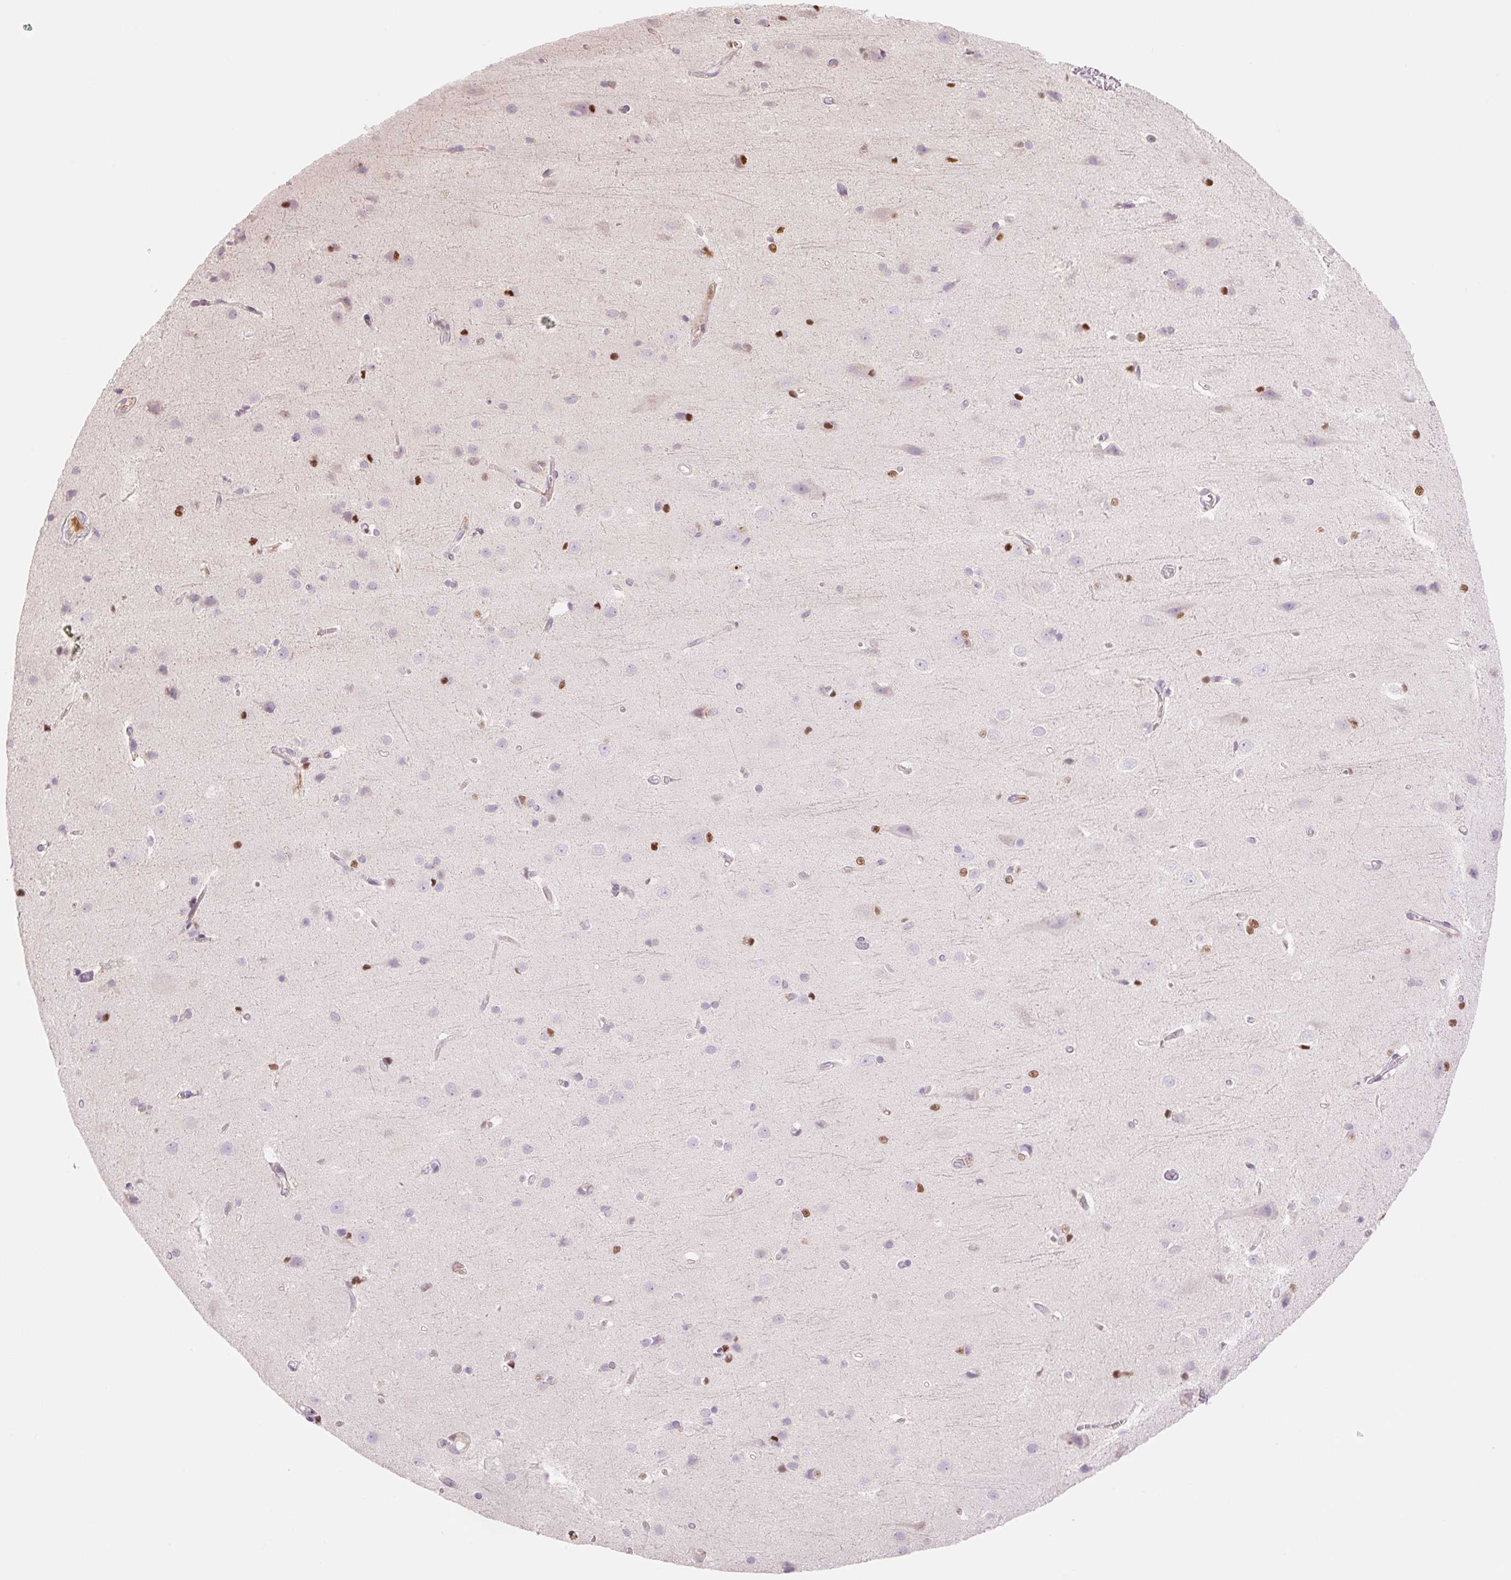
{"staining": {"intensity": "negative", "quantity": "none", "location": "none"}, "tissue": "cerebral cortex", "cell_type": "Endothelial cells", "image_type": "normal", "snomed": [{"axis": "morphology", "description": "Normal tissue, NOS"}, {"axis": "topography", "description": "Cerebral cortex"}], "caption": "This is a micrograph of IHC staining of unremarkable cerebral cortex, which shows no staining in endothelial cells.", "gene": "HEBP1", "patient": {"sex": "male", "age": 37}}